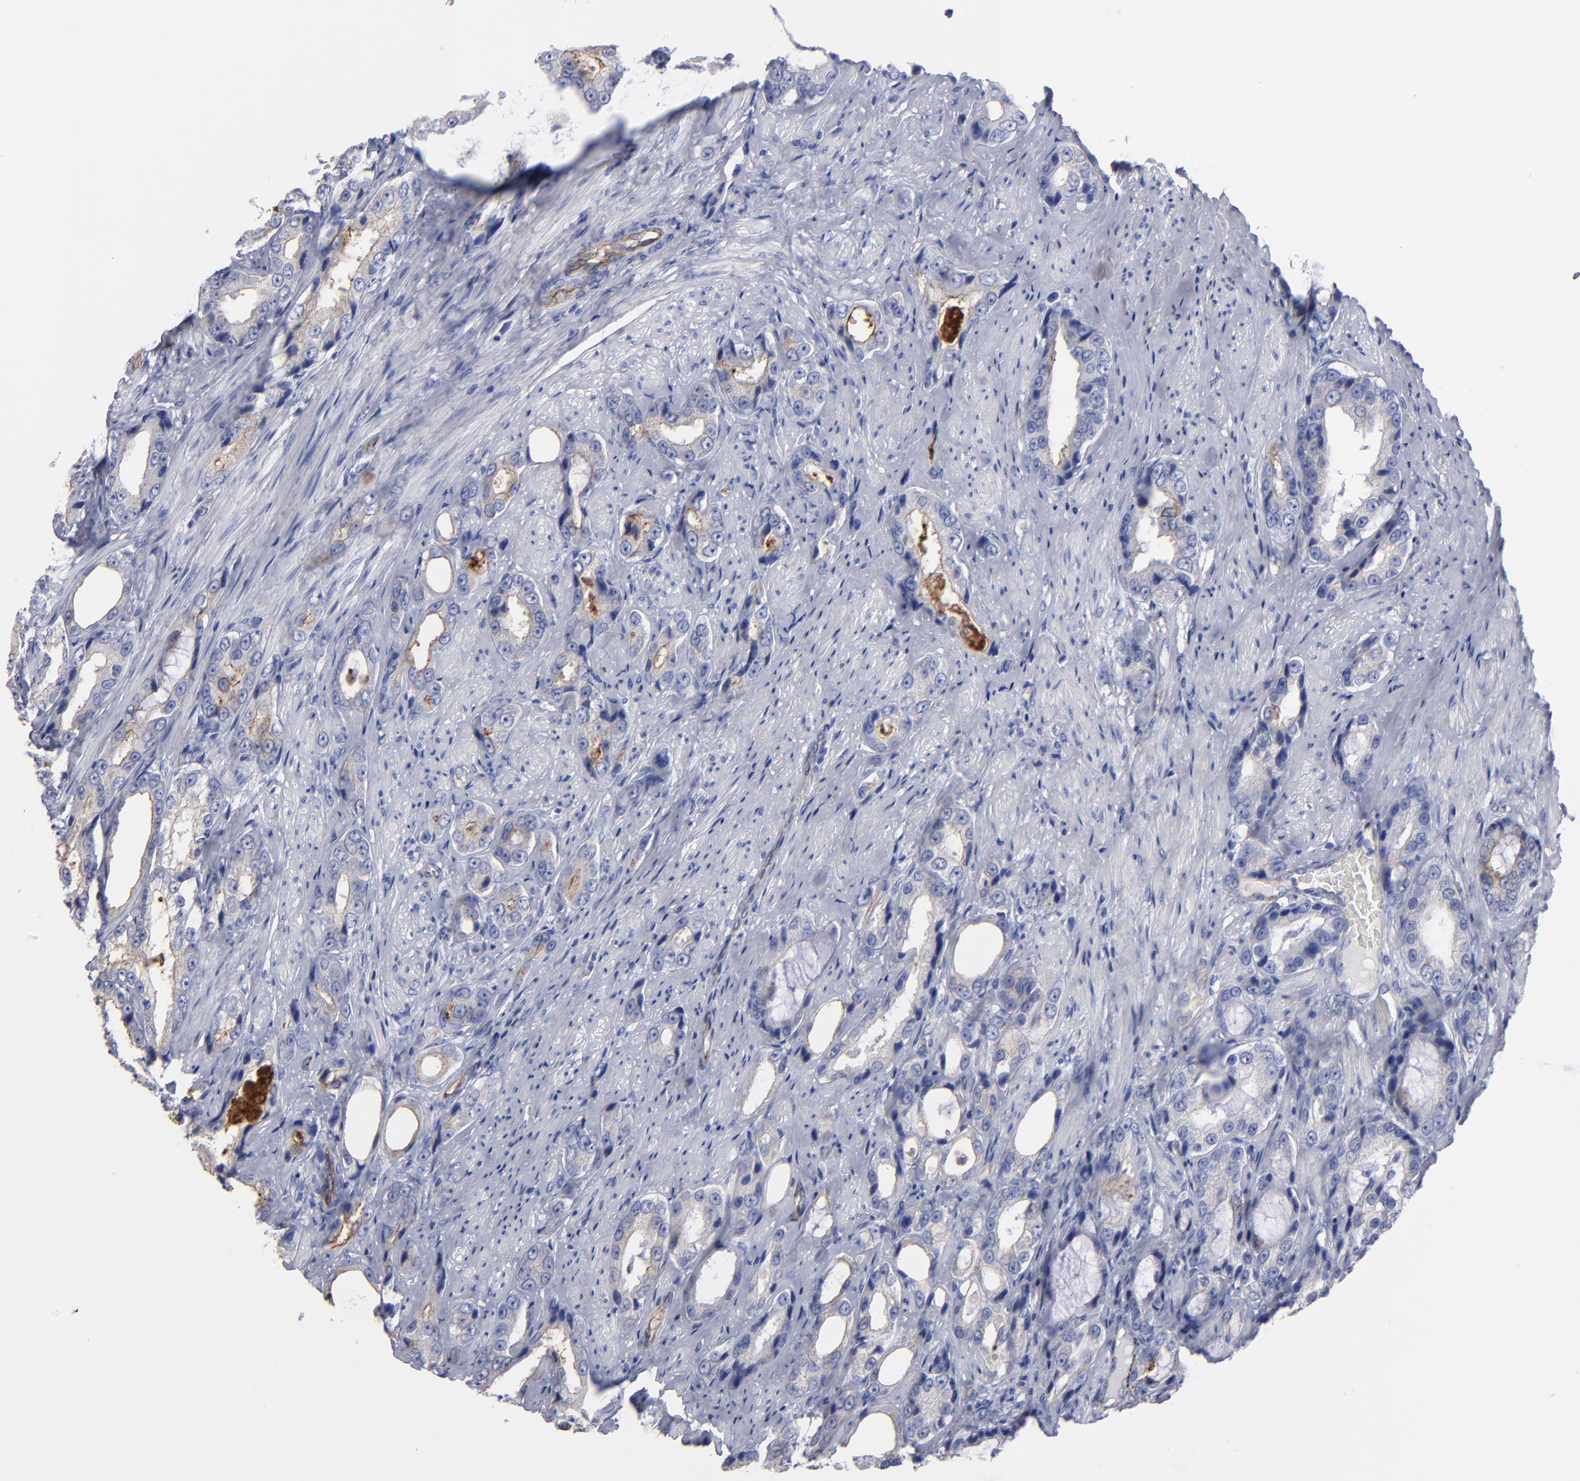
{"staining": {"intensity": "weak", "quantity": "<25%", "location": "cytoplasmic/membranous"}, "tissue": "prostate cancer", "cell_type": "Tumor cells", "image_type": "cancer", "snomed": [{"axis": "morphology", "description": "Adenocarcinoma, Medium grade"}, {"axis": "topography", "description": "Prostate"}], "caption": "Immunohistochemistry photomicrograph of neoplastic tissue: prostate cancer stained with DAB (3,3'-diaminobenzidine) reveals no significant protein positivity in tumor cells. (DAB (3,3'-diaminobenzidine) immunohistochemistry (IHC), high magnification).", "gene": "TM4SF1", "patient": {"sex": "male", "age": 60}}